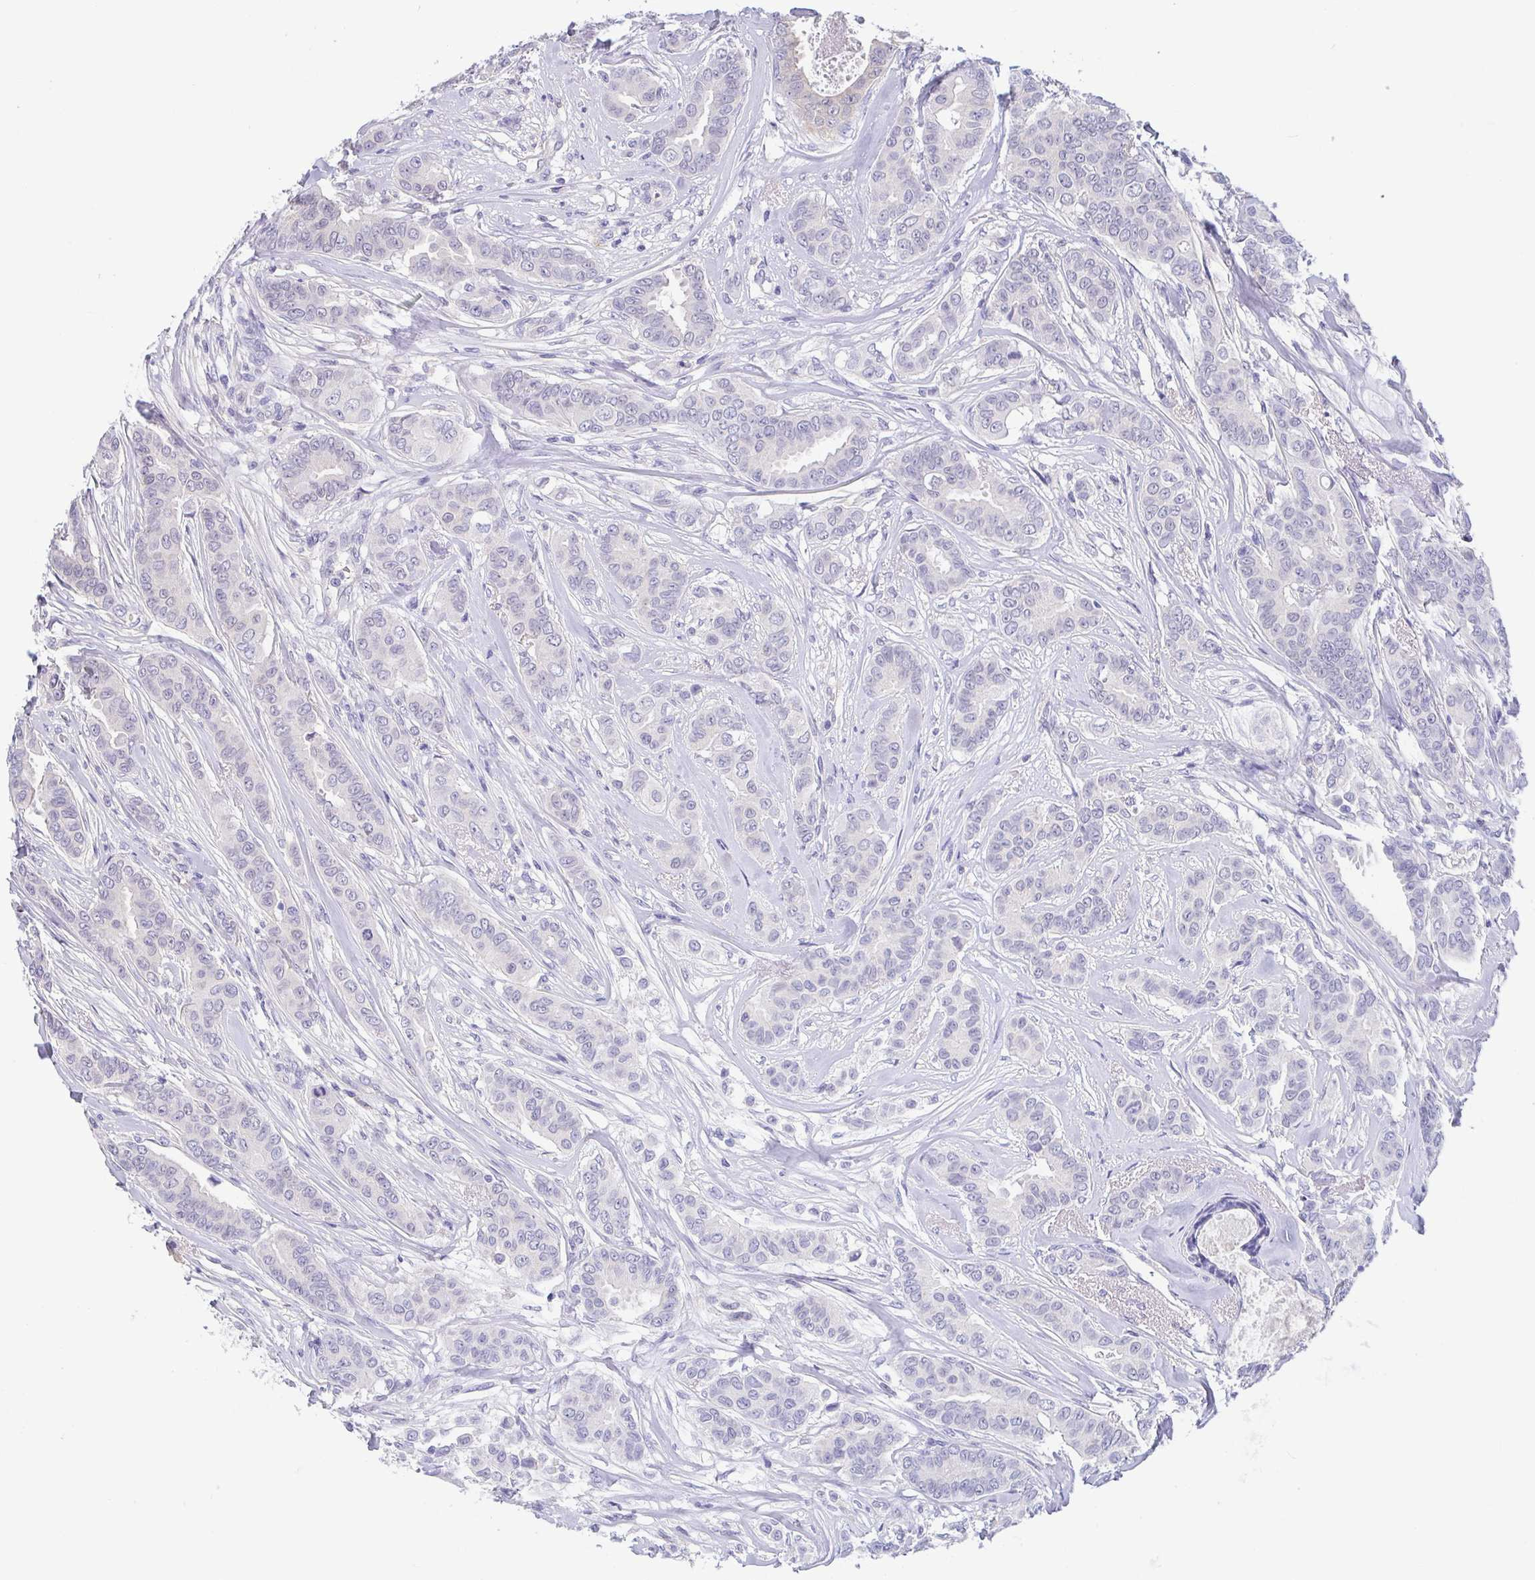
{"staining": {"intensity": "negative", "quantity": "none", "location": "none"}, "tissue": "breast cancer", "cell_type": "Tumor cells", "image_type": "cancer", "snomed": [{"axis": "morphology", "description": "Duct carcinoma"}, {"axis": "topography", "description": "Breast"}], "caption": "A micrograph of human breast cancer is negative for staining in tumor cells.", "gene": "IDH1", "patient": {"sex": "female", "age": 45}}